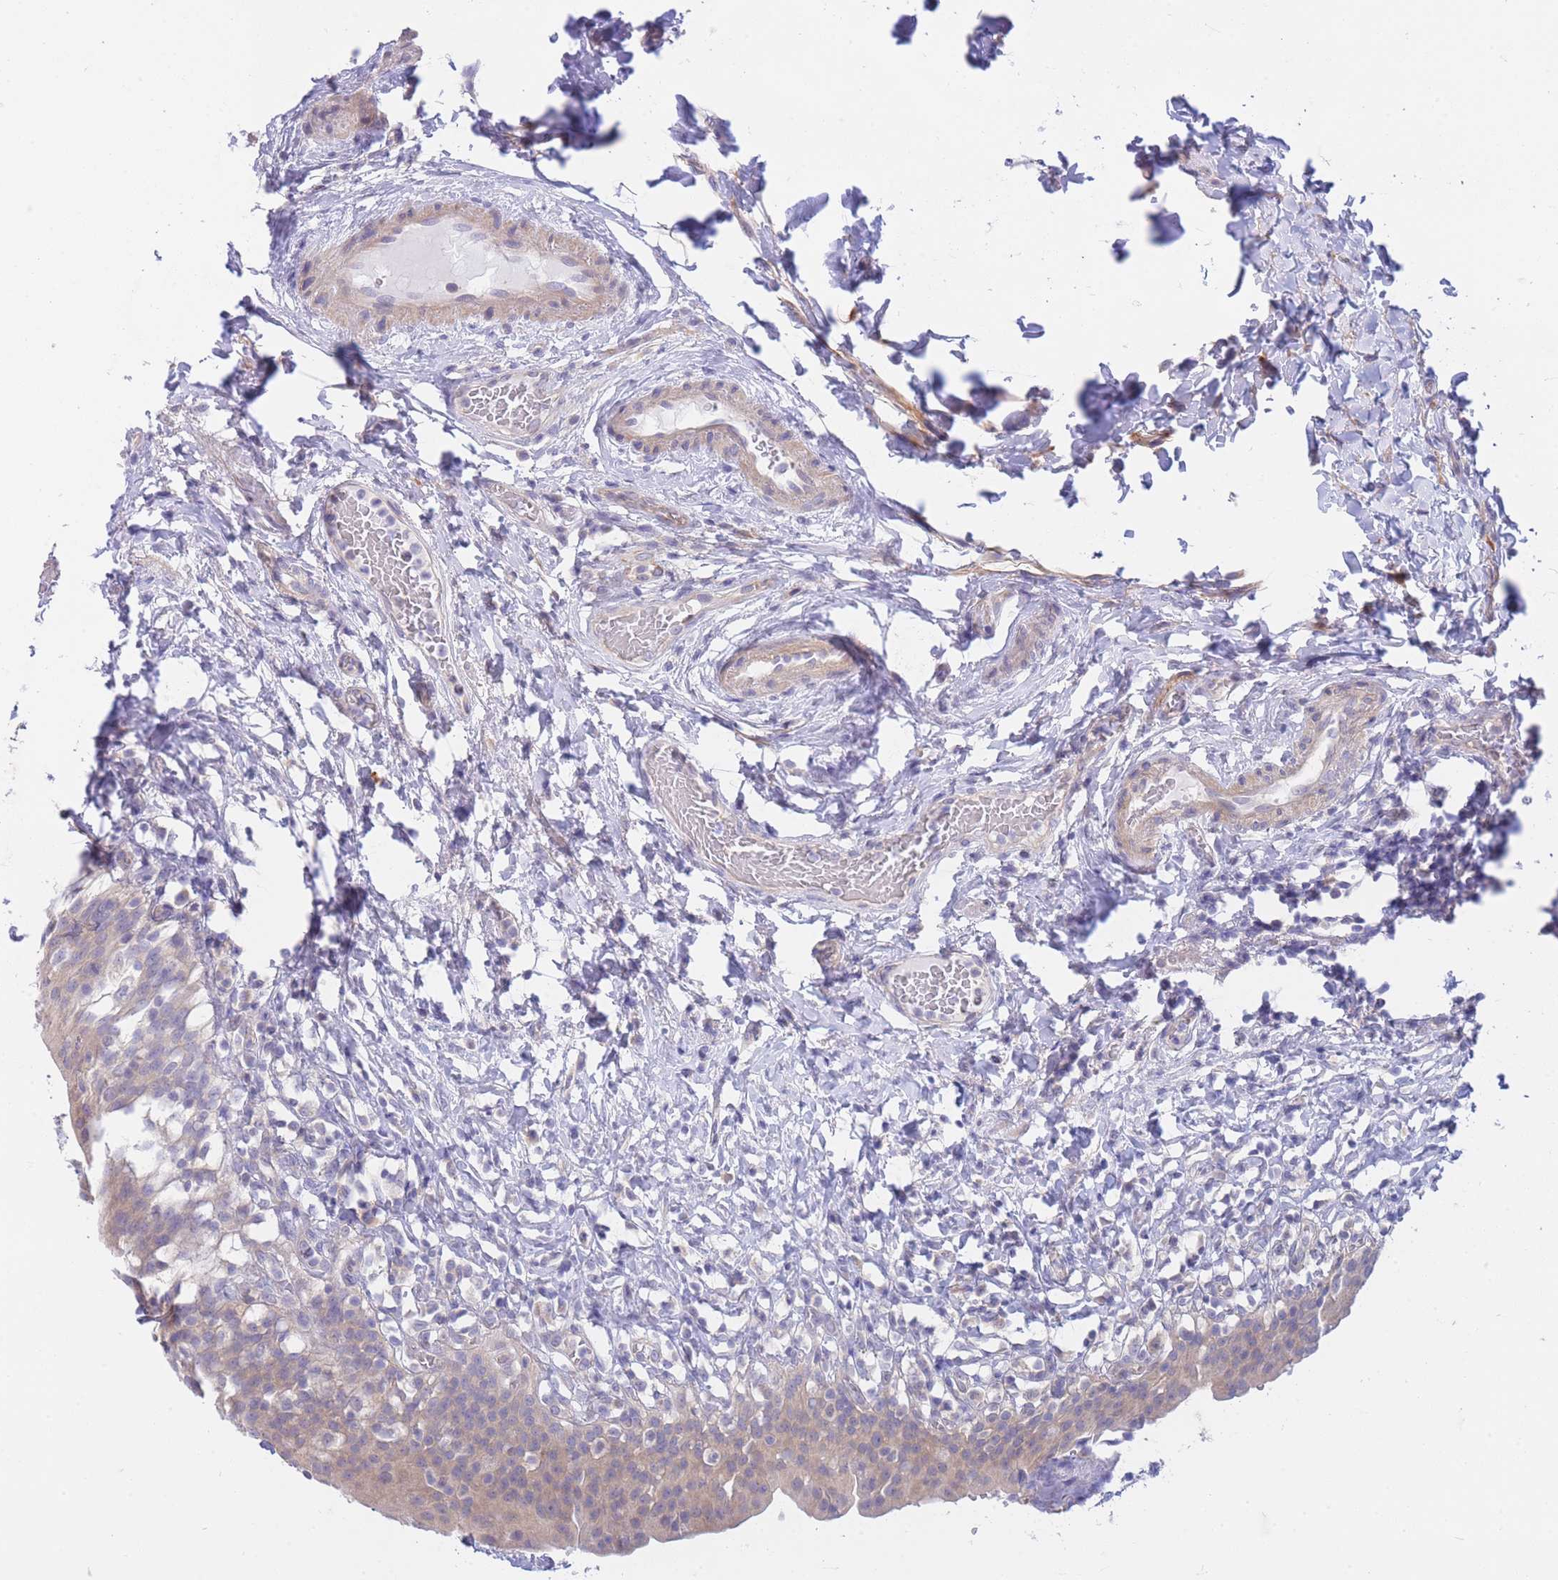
{"staining": {"intensity": "weak", "quantity": "25%-75%", "location": "cytoplasmic/membranous"}, "tissue": "urinary bladder", "cell_type": "Urothelial cells", "image_type": "normal", "snomed": [{"axis": "morphology", "description": "Normal tissue, NOS"}, {"axis": "morphology", "description": "Inflammation, NOS"}, {"axis": "topography", "description": "Urinary bladder"}], "caption": "Urinary bladder stained with DAB IHC displays low levels of weak cytoplasmic/membranous expression in about 25%-75% of urothelial cells.", "gene": "SUGT1", "patient": {"sex": "male", "age": 64}}